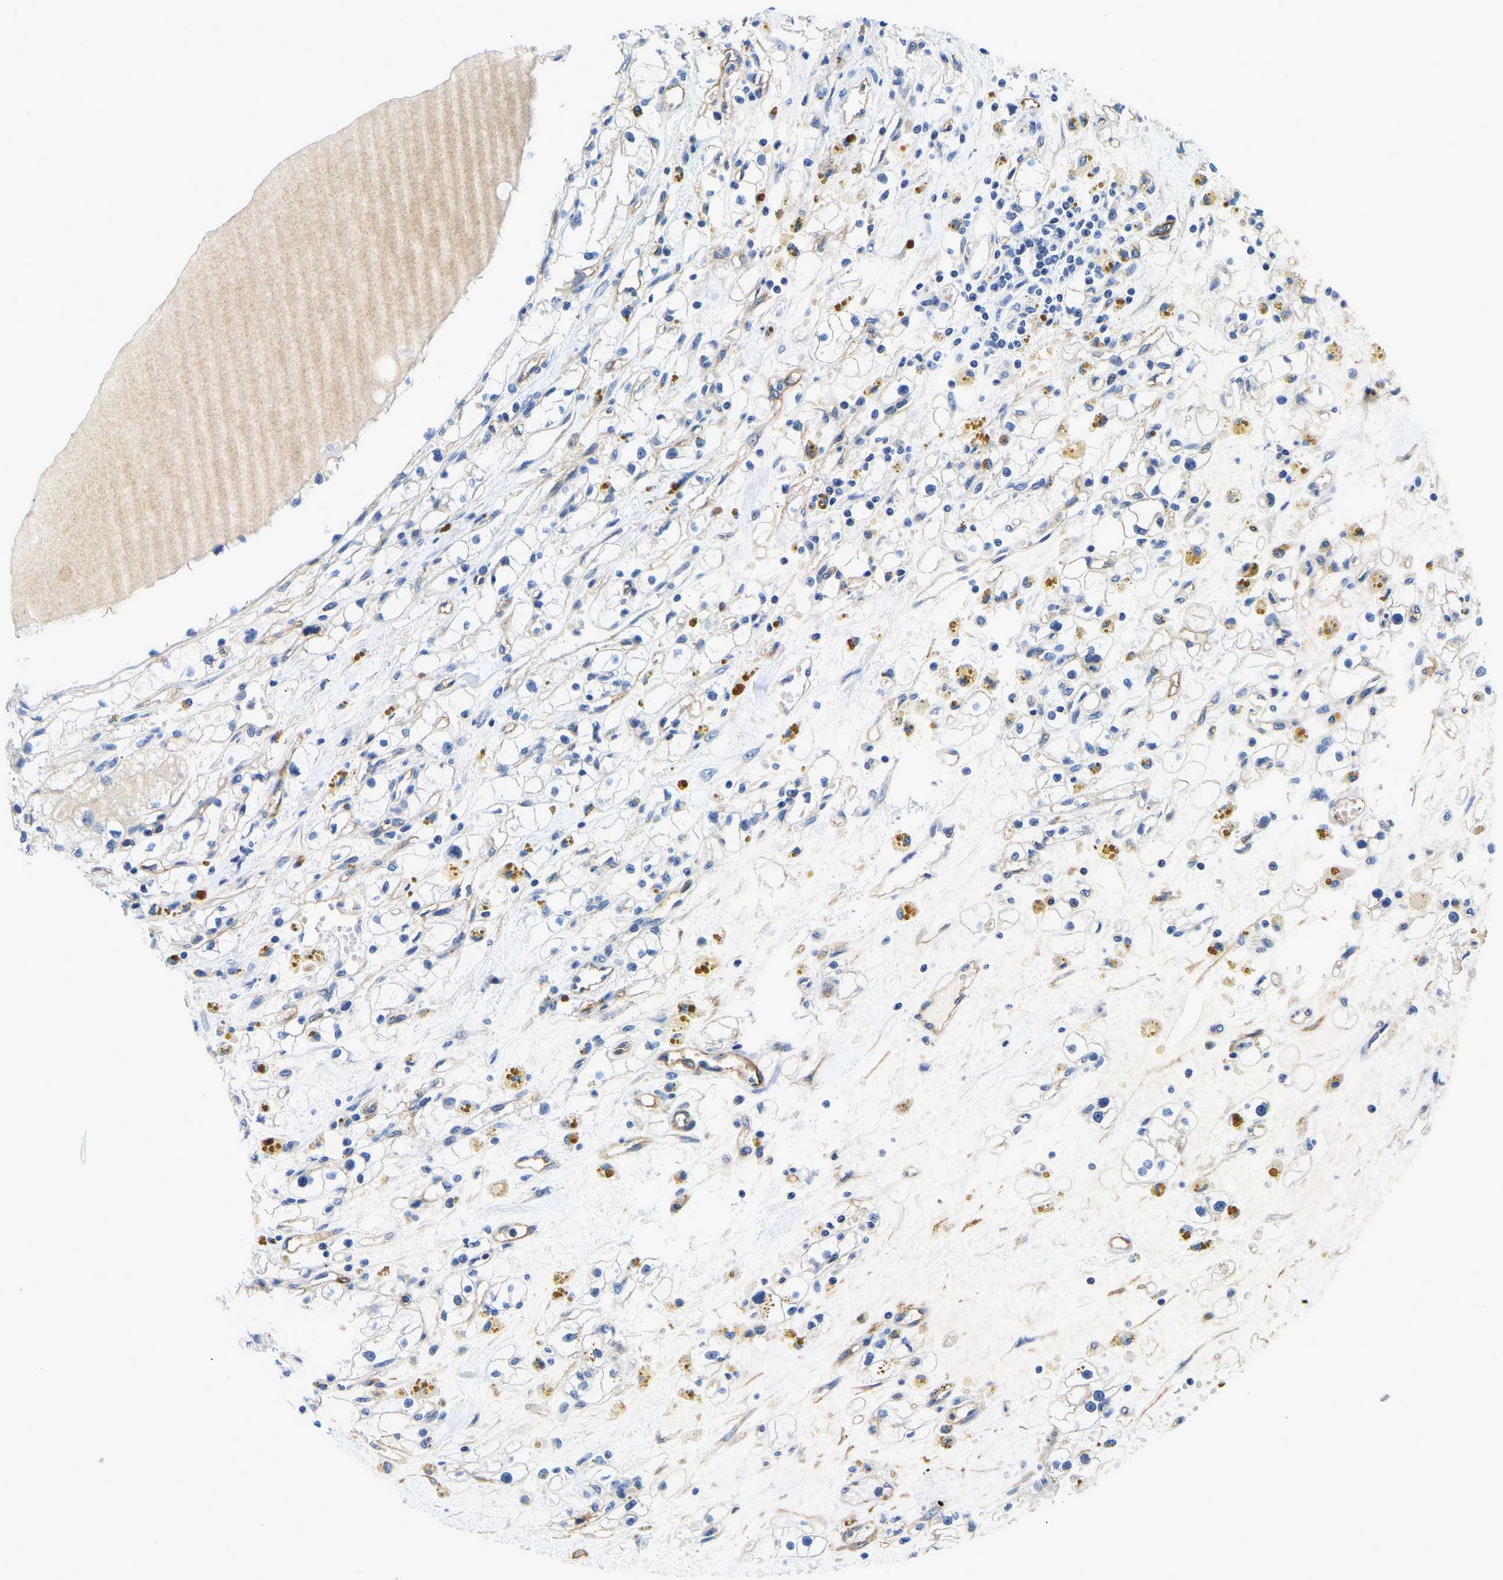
{"staining": {"intensity": "negative", "quantity": "none", "location": "none"}, "tissue": "renal cancer", "cell_type": "Tumor cells", "image_type": "cancer", "snomed": [{"axis": "morphology", "description": "Adenocarcinoma, NOS"}, {"axis": "topography", "description": "Kidney"}], "caption": "There is no significant positivity in tumor cells of renal cancer (adenocarcinoma).", "gene": "ITGA2", "patient": {"sex": "male", "age": 56}}